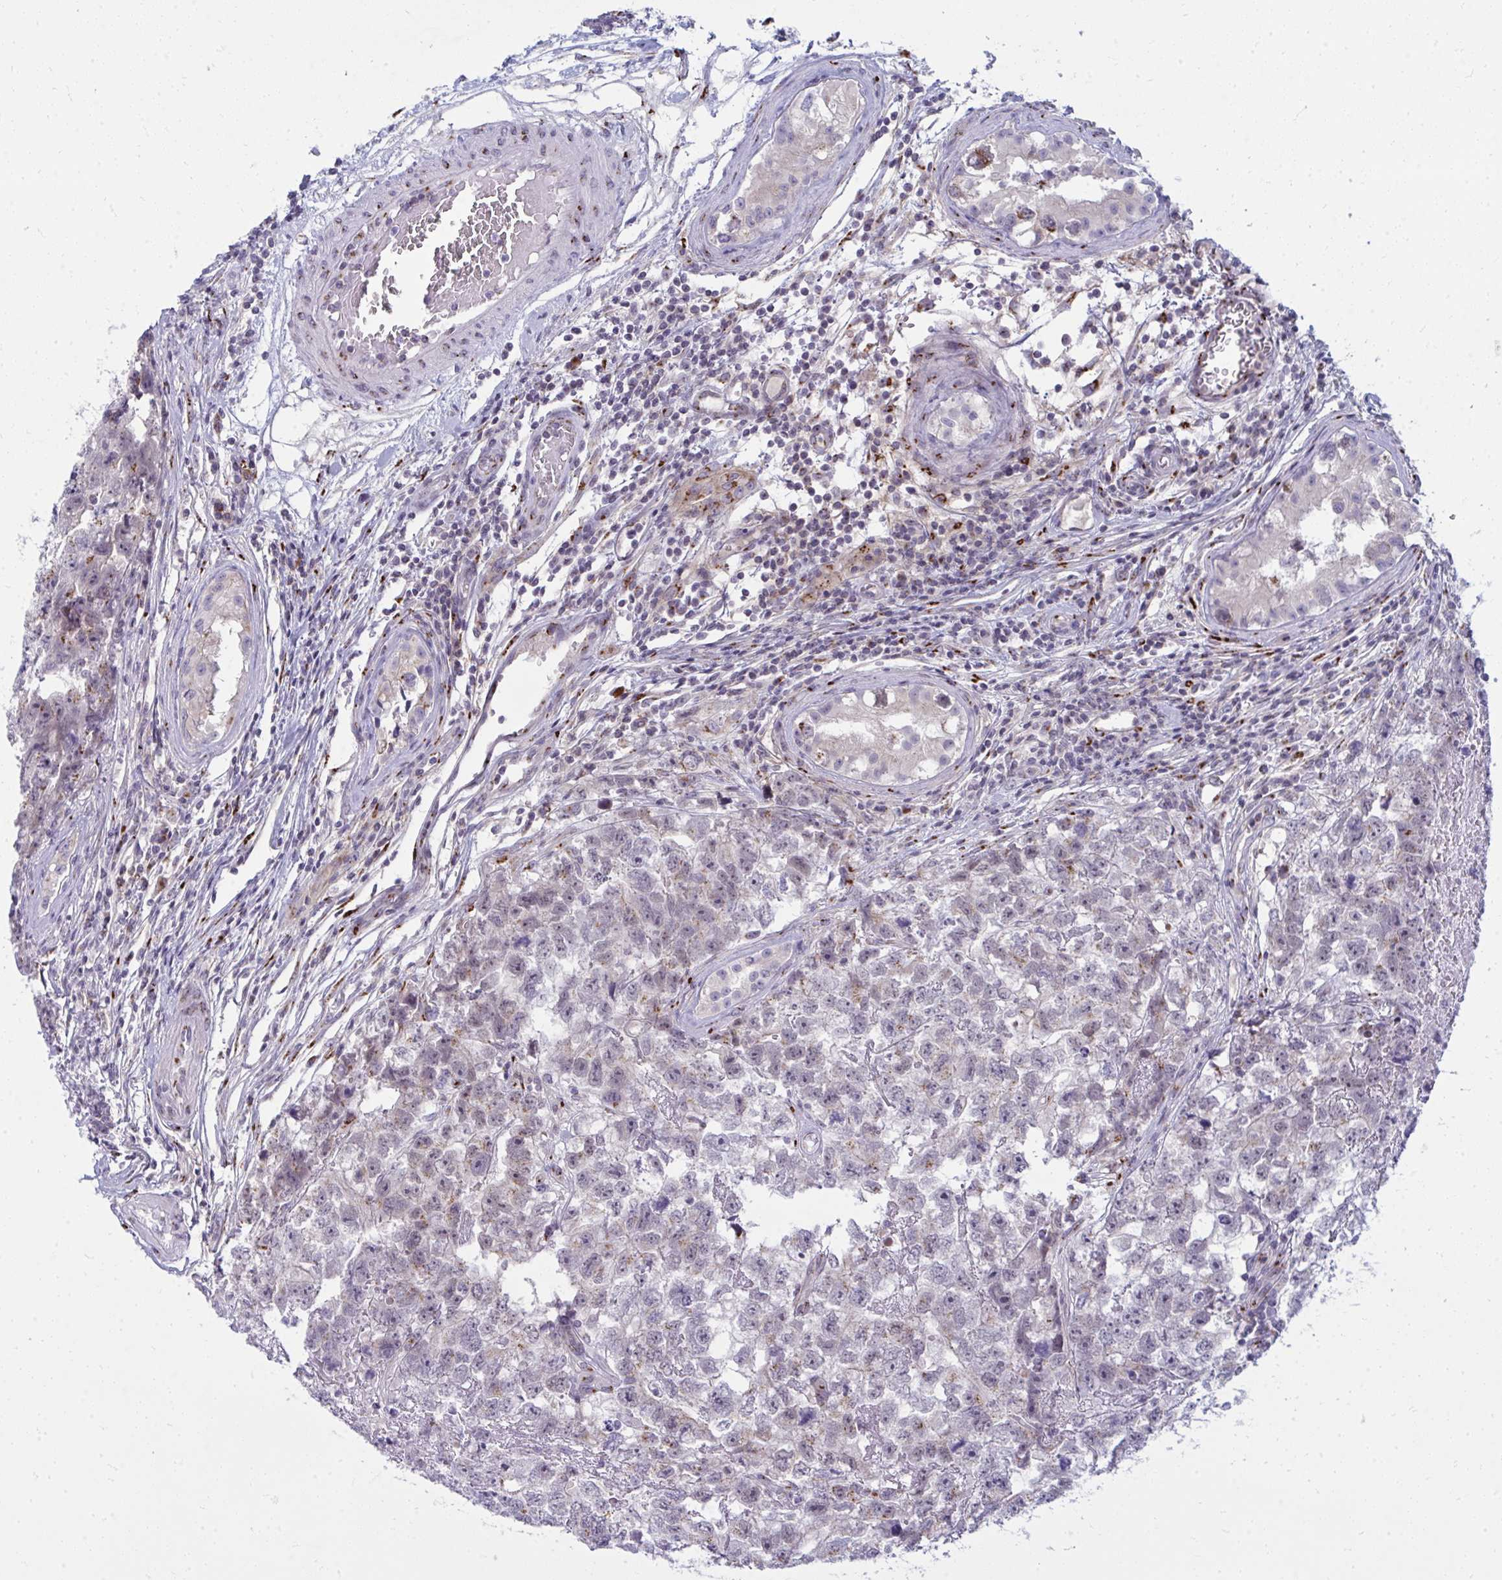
{"staining": {"intensity": "weak", "quantity": "<25%", "location": "cytoplasmic/membranous"}, "tissue": "testis cancer", "cell_type": "Tumor cells", "image_type": "cancer", "snomed": [{"axis": "morphology", "description": "Carcinoma, Embryonal, NOS"}, {"axis": "topography", "description": "Testis"}], "caption": "The image shows no significant positivity in tumor cells of embryonal carcinoma (testis). (DAB (3,3'-diaminobenzidine) immunohistochemistry, high magnification).", "gene": "DTX4", "patient": {"sex": "male", "age": 22}}